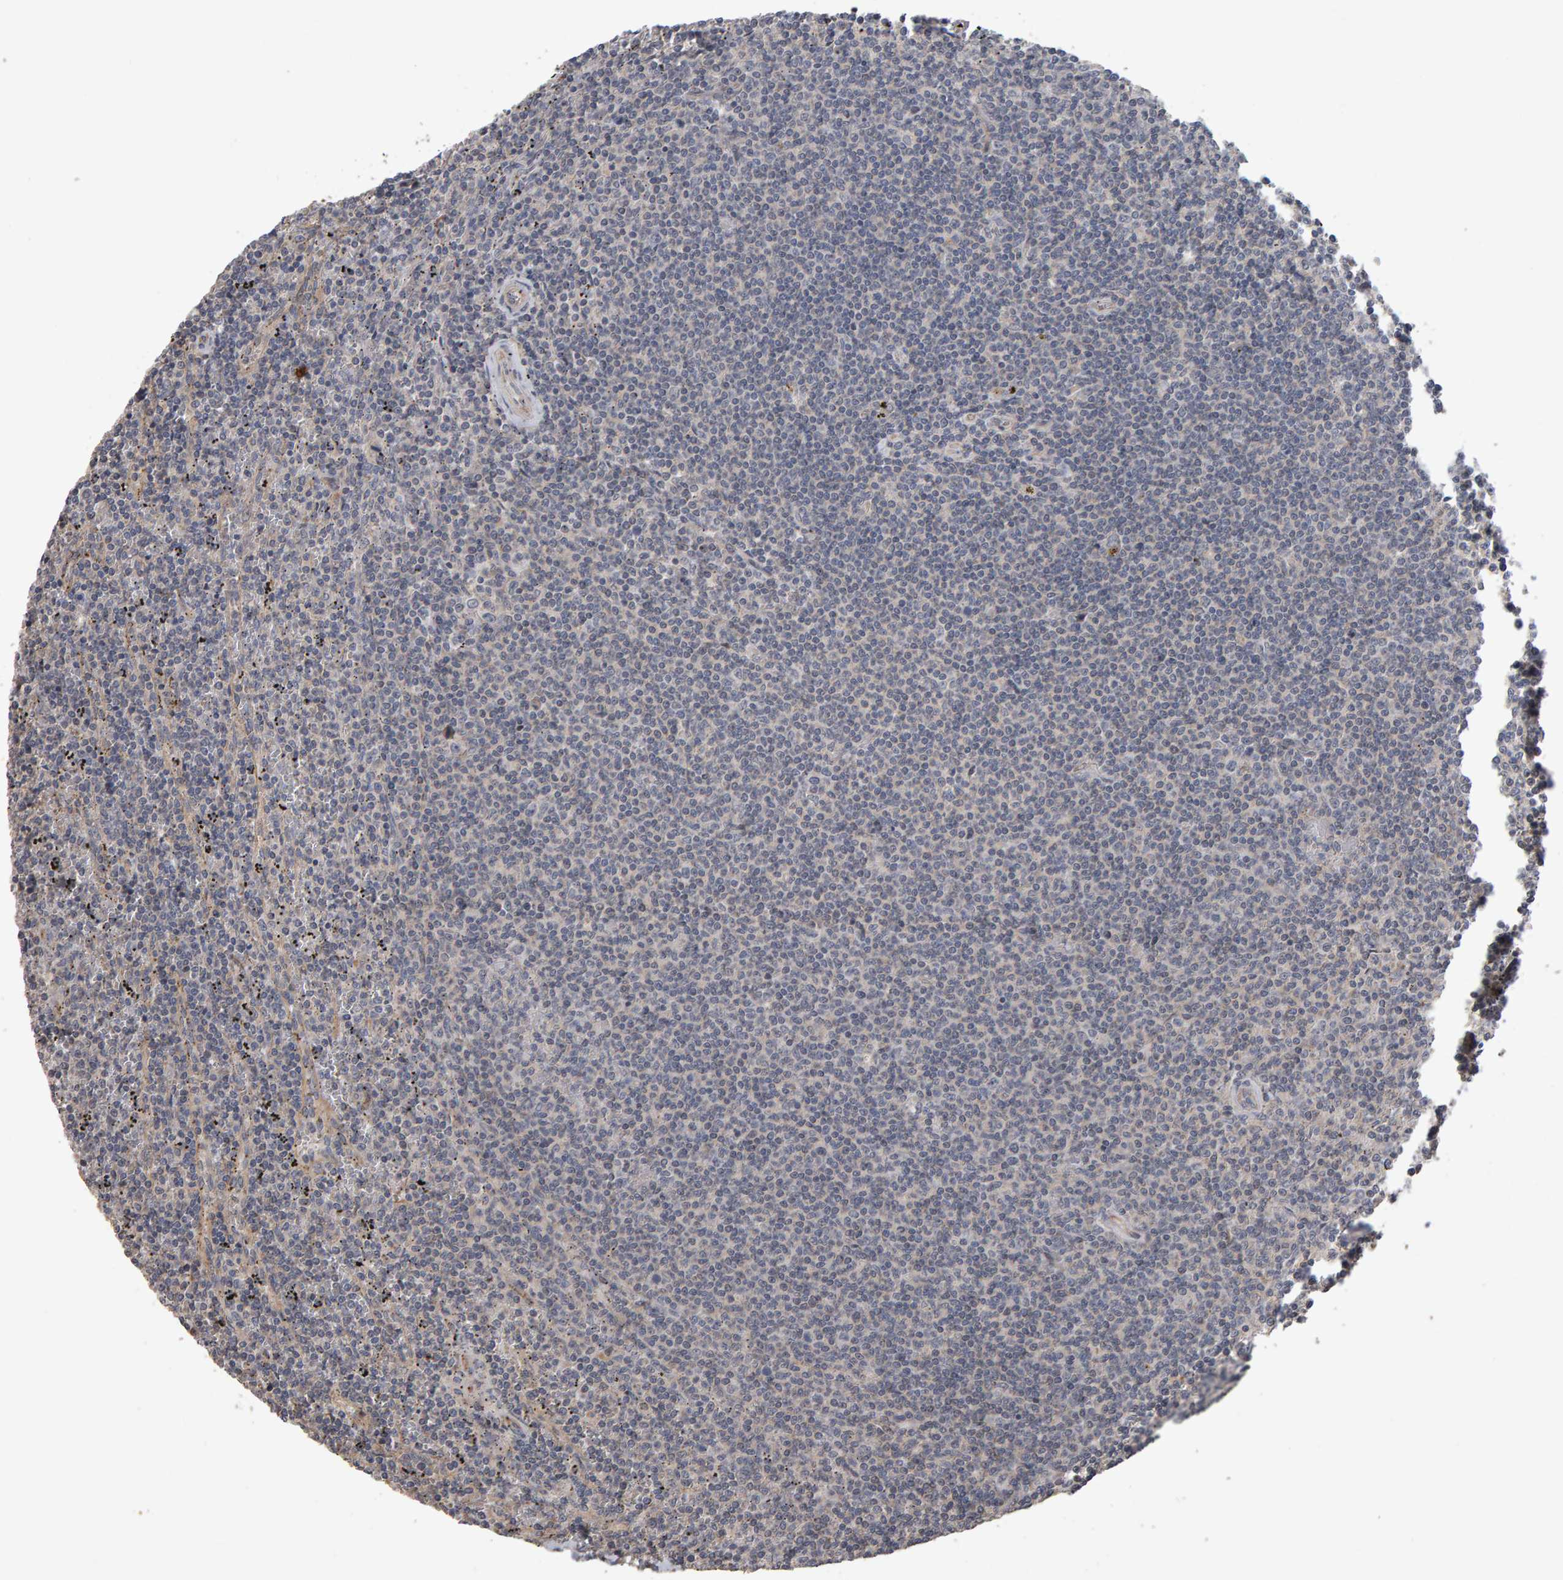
{"staining": {"intensity": "negative", "quantity": "none", "location": "none"}, "tissue": "lymphoma", "cell_type": "Tumor cells", "image_type": "cancer", "snomed": [{"axis": "morphology", "description": "Malignant lymphoma, non-Hodgkin's type, Low grade"}, {"axis": "topography", "description": "Spleen"}], "caption": "Tumor cells are negative for brown protein staining in low-grade malignant lymphoma, non-Hodgkin's type.", "gene": "COASY", "patient": {"sex": "female", "age": 50}}